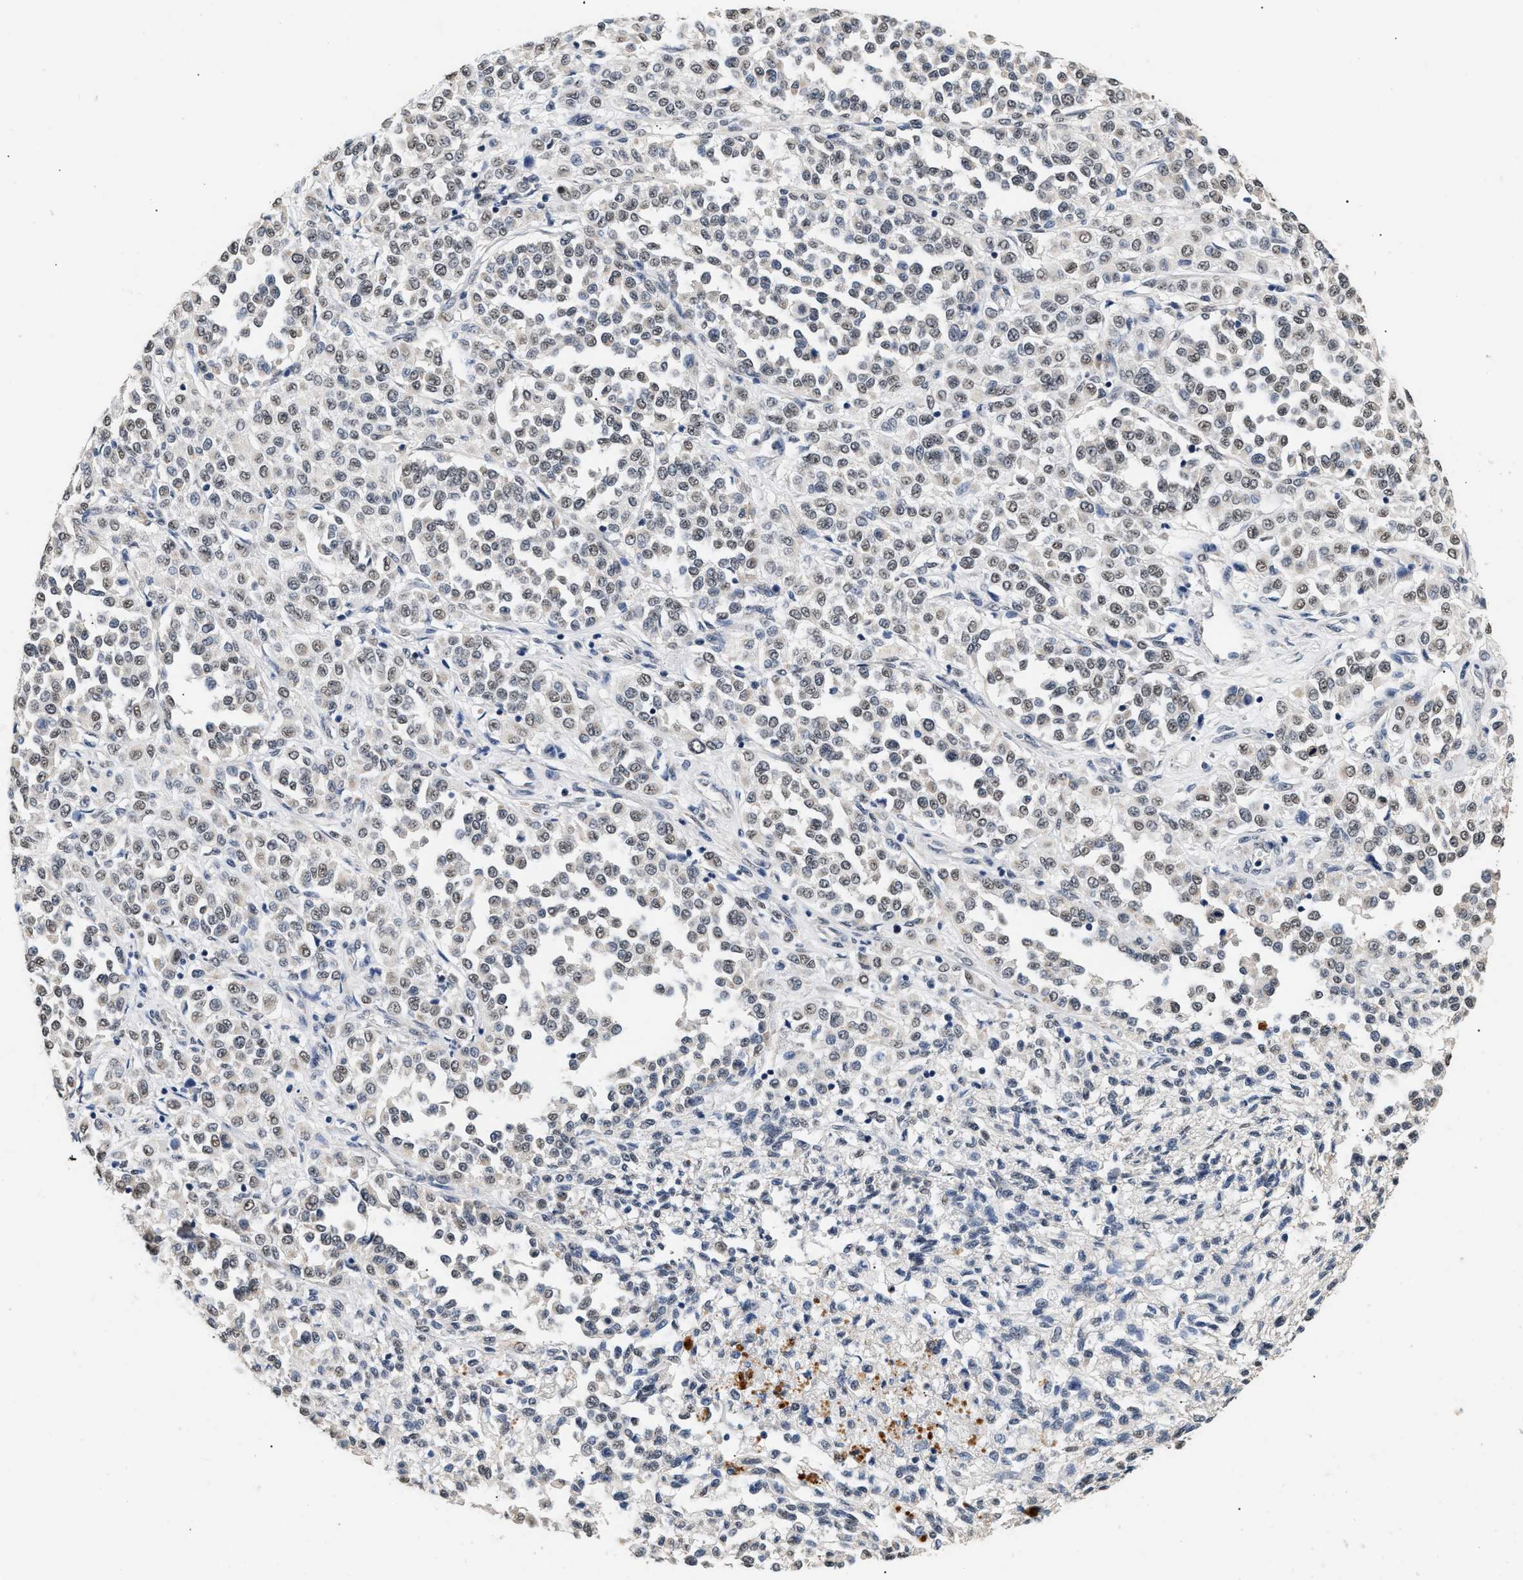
{"staining": {"intensity": "negative", "quantity": "none", "location": "none"}, "tissue": "melanoma", "cell_type": "Tumor cells", "image_type": "cancer", "snomed": [{"axis": "morphology", "description": "Malignant melanoma, Metastatic site"}, {"axis": "topography", "description": "Pancreas"}], "caption": "Immunohistochemistry histopathology image of neoplastic tissue: malignant melanoma (metastatic site) stained with DAB (3,3'-diaminobenzidine) demonstrates no significant protein positivity in tumor cells.", "gene": "THOC1", "patient": {"sex": "female", "age": 30}}